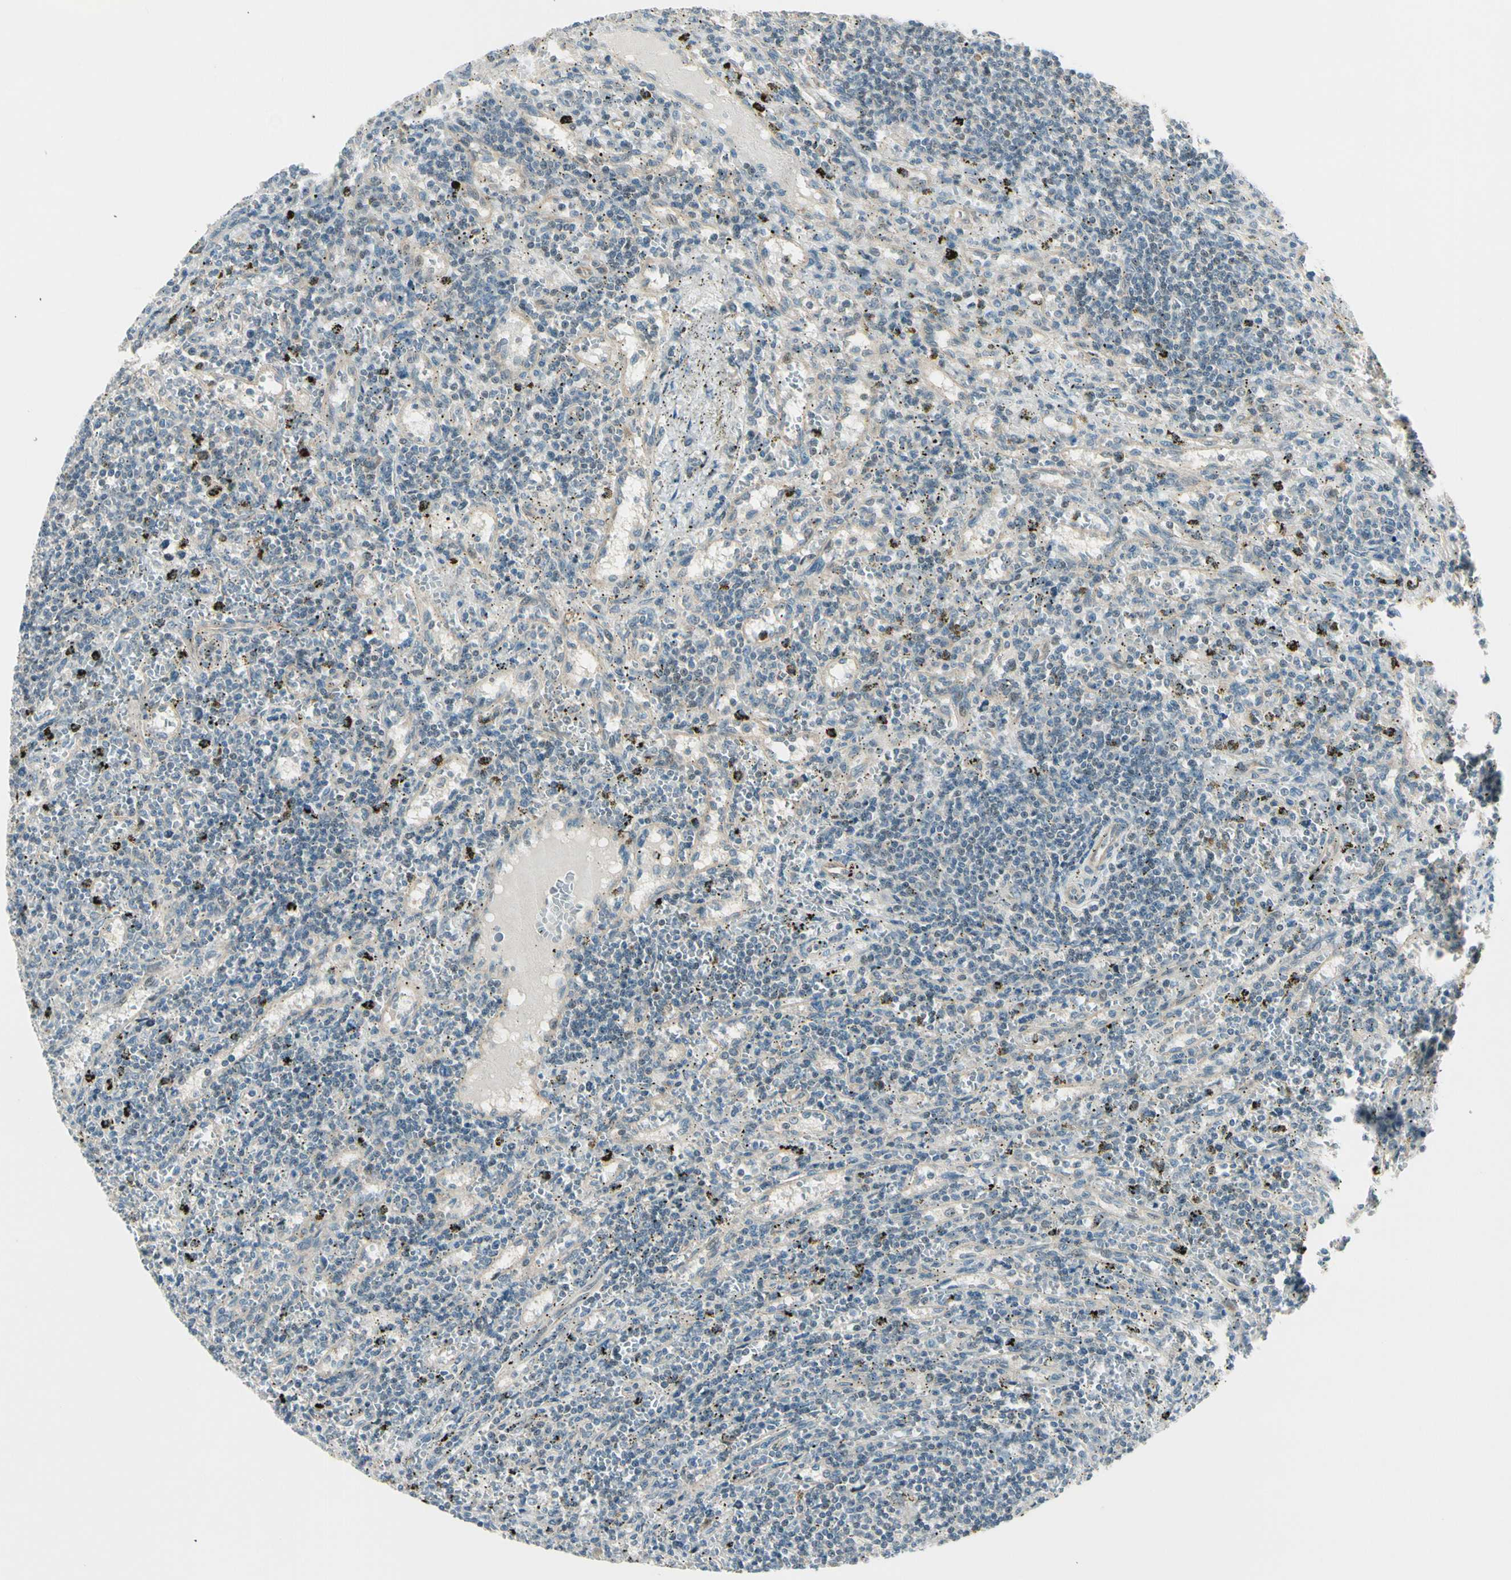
{"staining": {"intensity": "negative", "quantity": "none", "location": "none"}, "tissue": "lymphoma", "cell_type": "Tumor cells", "image_type": "cancer", "snomed": [{"axis": "morphology", "description": "Malignant lymphoma, non-Hodgkin's type, Low grade"}, {"axis": "topography", "description": "Spleen"}], "caption": "Immunohistochemistry (IHC) image of neoplastic tissue: human low-grade malignant lymphoma, non-Hodgkin's type stained with DAB (3,3'-diaminobenzidine) displays no significant protein expression in tumor cells.", "gene": "SVBP", "patient": {"sex": "male", "age": 76}}